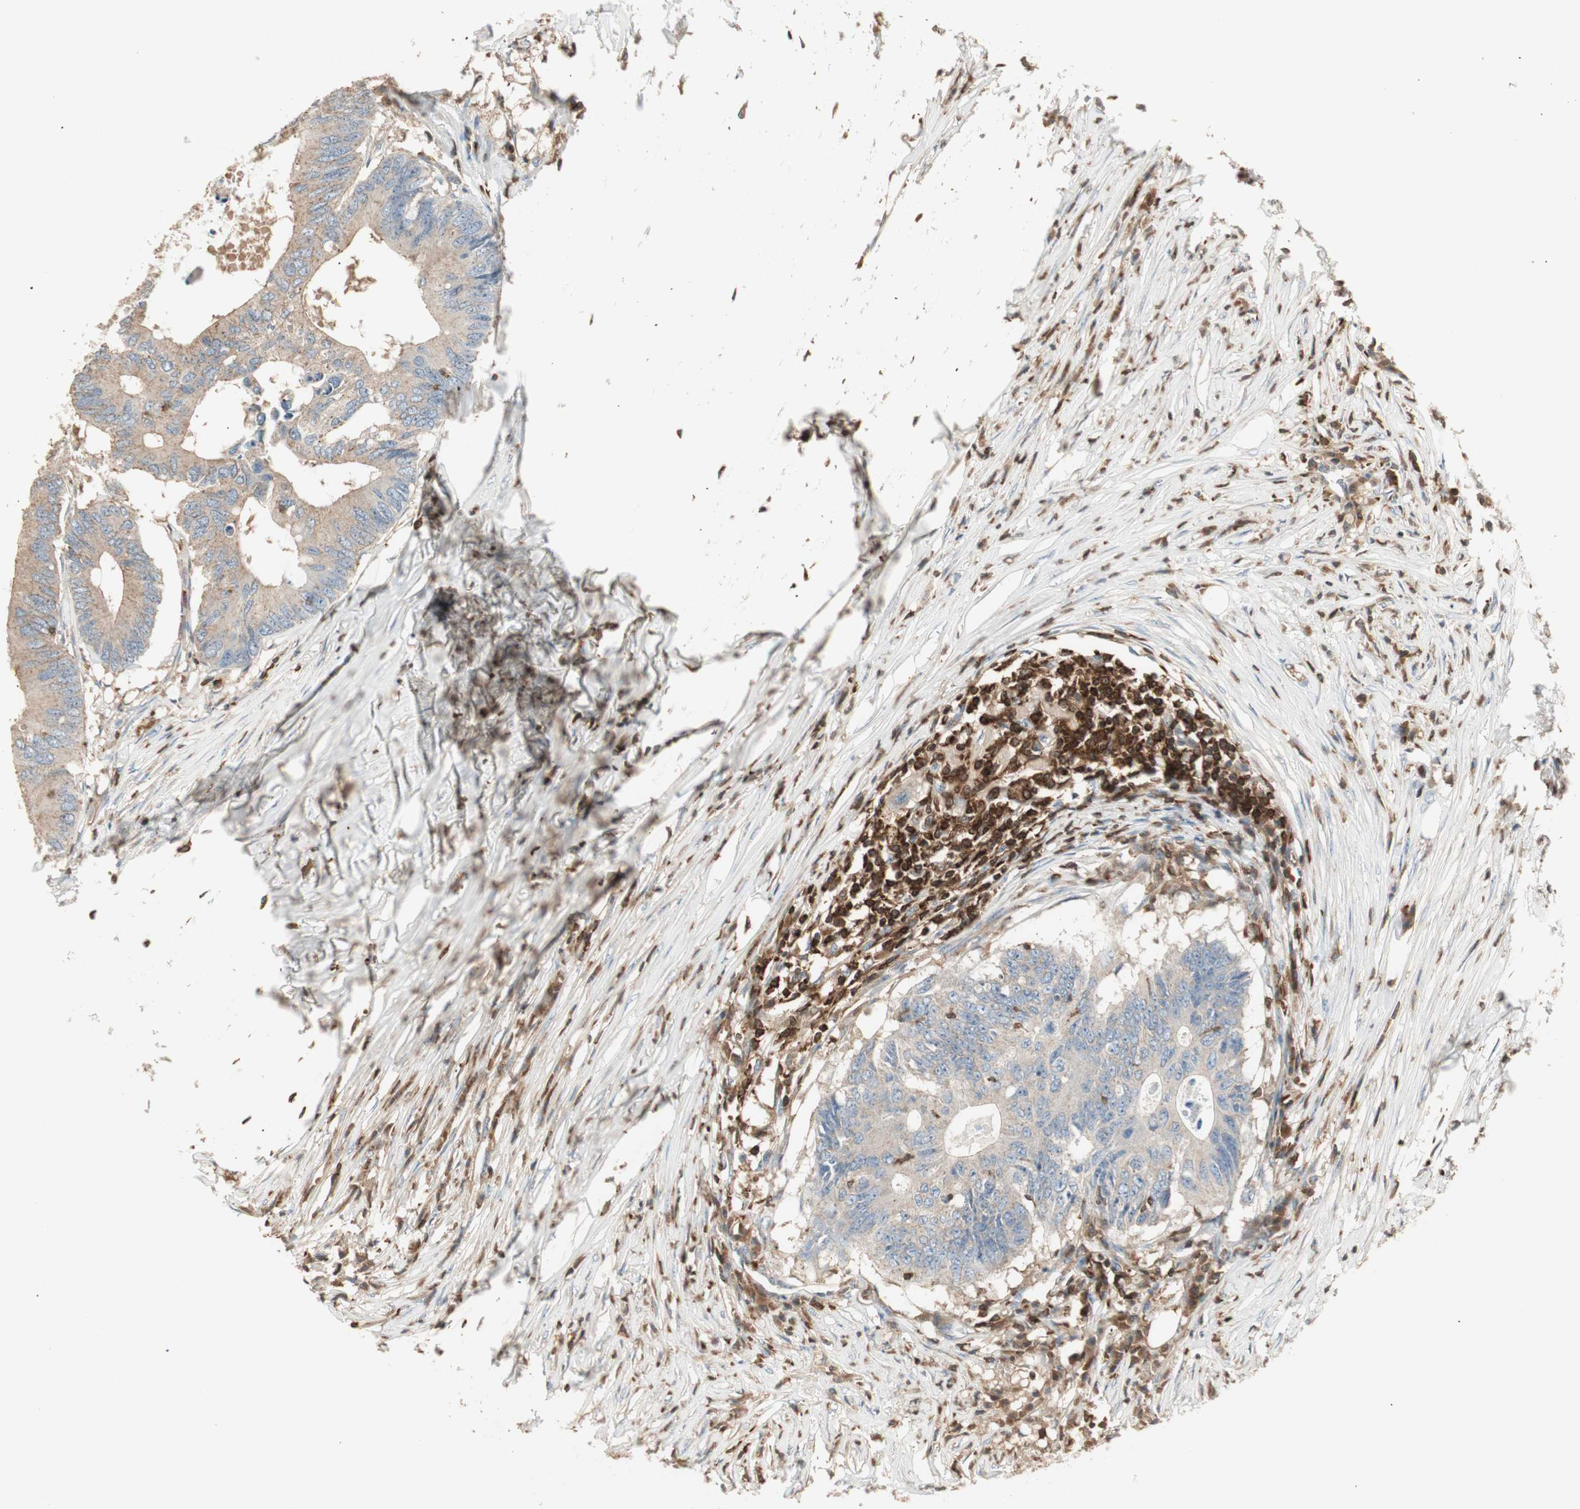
{"staining": {"intensity": "weak", "quantity": ">75%", "location": "cytoplasmic/membranous"}, "tissue": "colorectal cancer", "cell_type": "Tumor cells", "image_type": "cancer", "snomed": [{"axis": "morphology", "description": "Adenocarcinoma, NOS"}, {"axis": "topography", "description": "Colon"}], "caption": "Colorectal adenocarcinoma was stained to show a protein in brown. There is low levels of weak cytoplasmic/membranous staining in approximately >75% of tumor cells.", "gene": "CRLF3", "patient": {"sex": "male", "age": 71}}